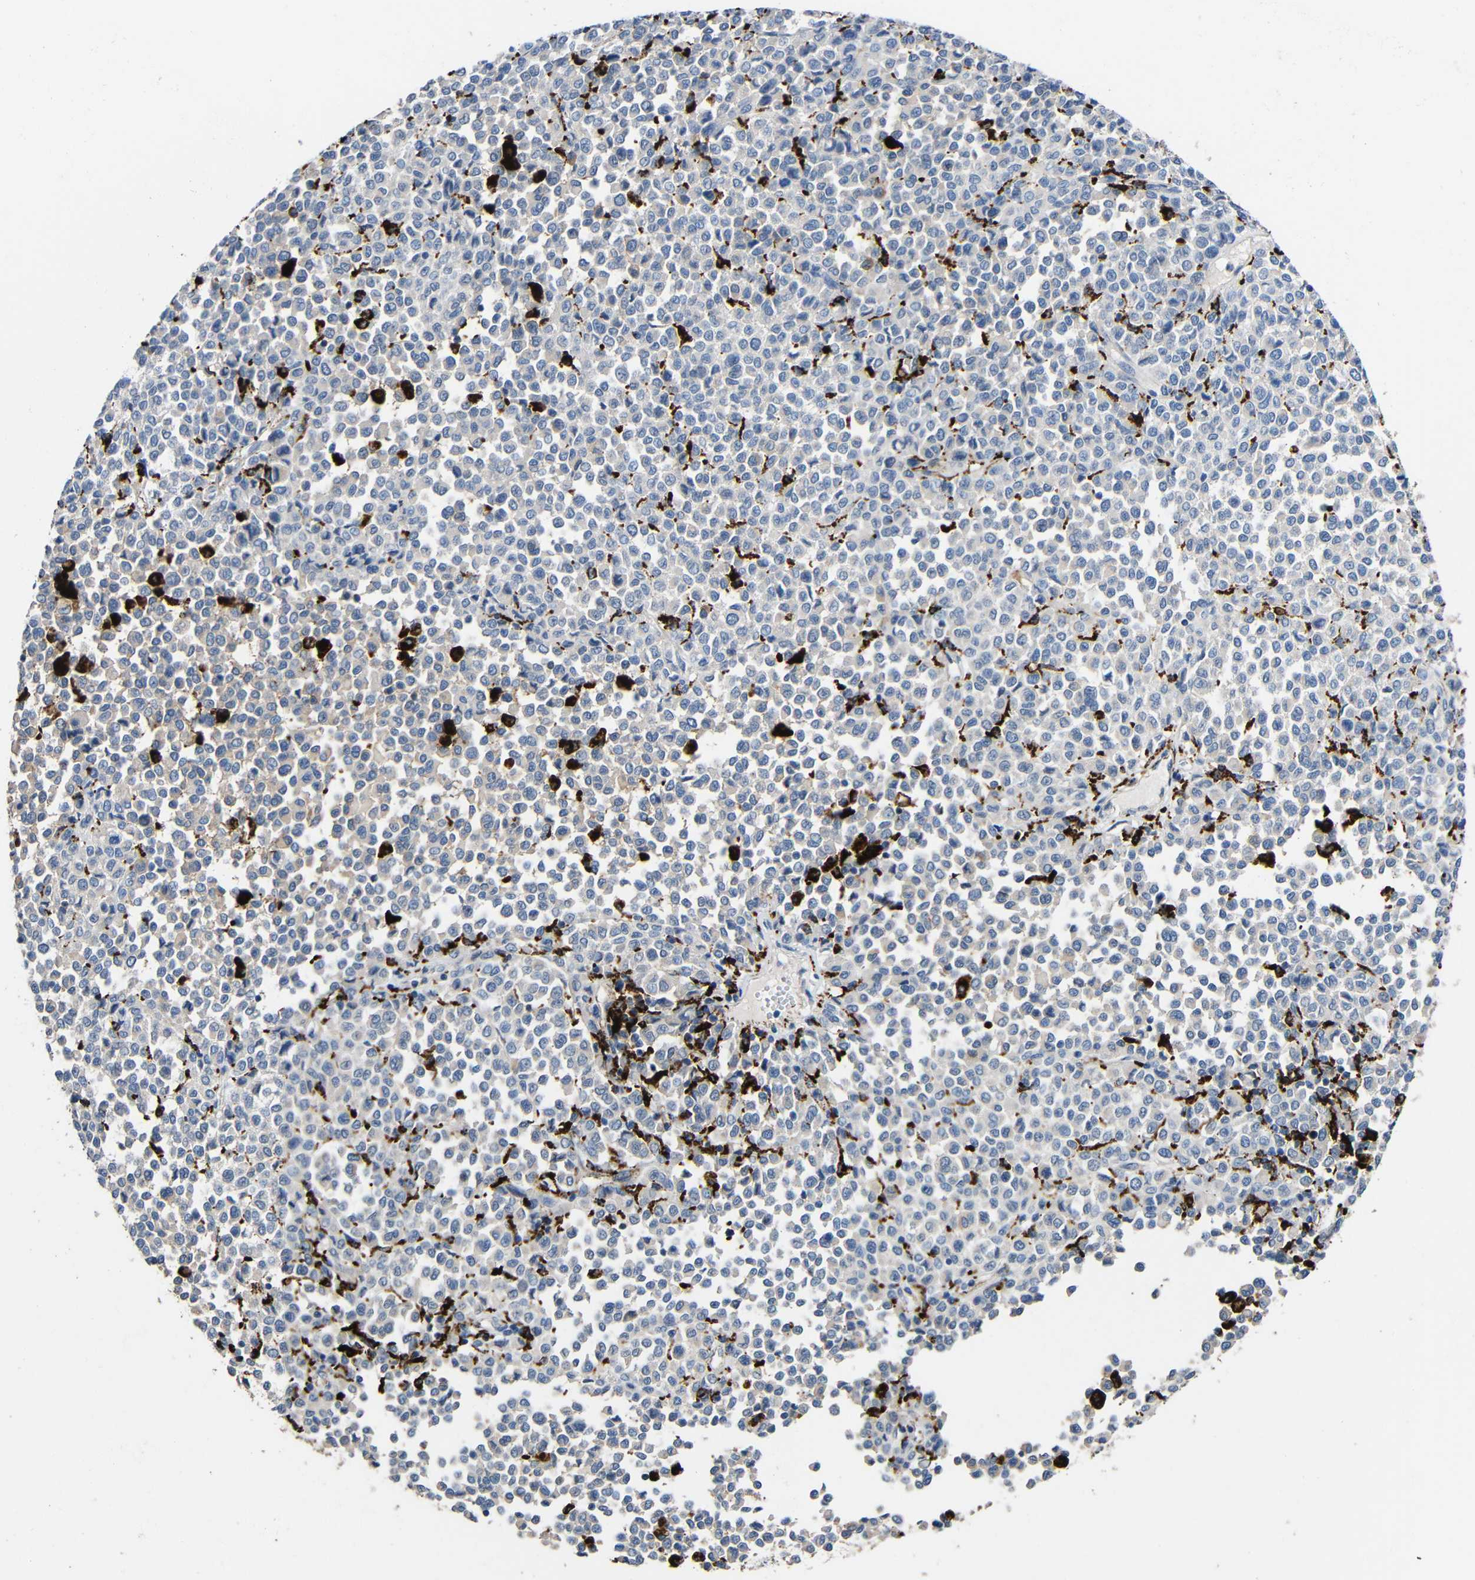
{"staining": {"intensity": "negative", "quantity": "none", "location": "none"}, "tissue": "melanoma", "cell_type": "Tumor cells", "image_type": "cancer", "snomed": [{"axis": "morphology", "description": "Malignant melanoma, Metastatic site"}, {"axis": "topography", "description": "Pancreas"}], "caption": "IHC of human melanoma displays no positivity in tumor cells.", "gene": "HLA-DMA", "patient": {"sex": "female", "age": 30}}